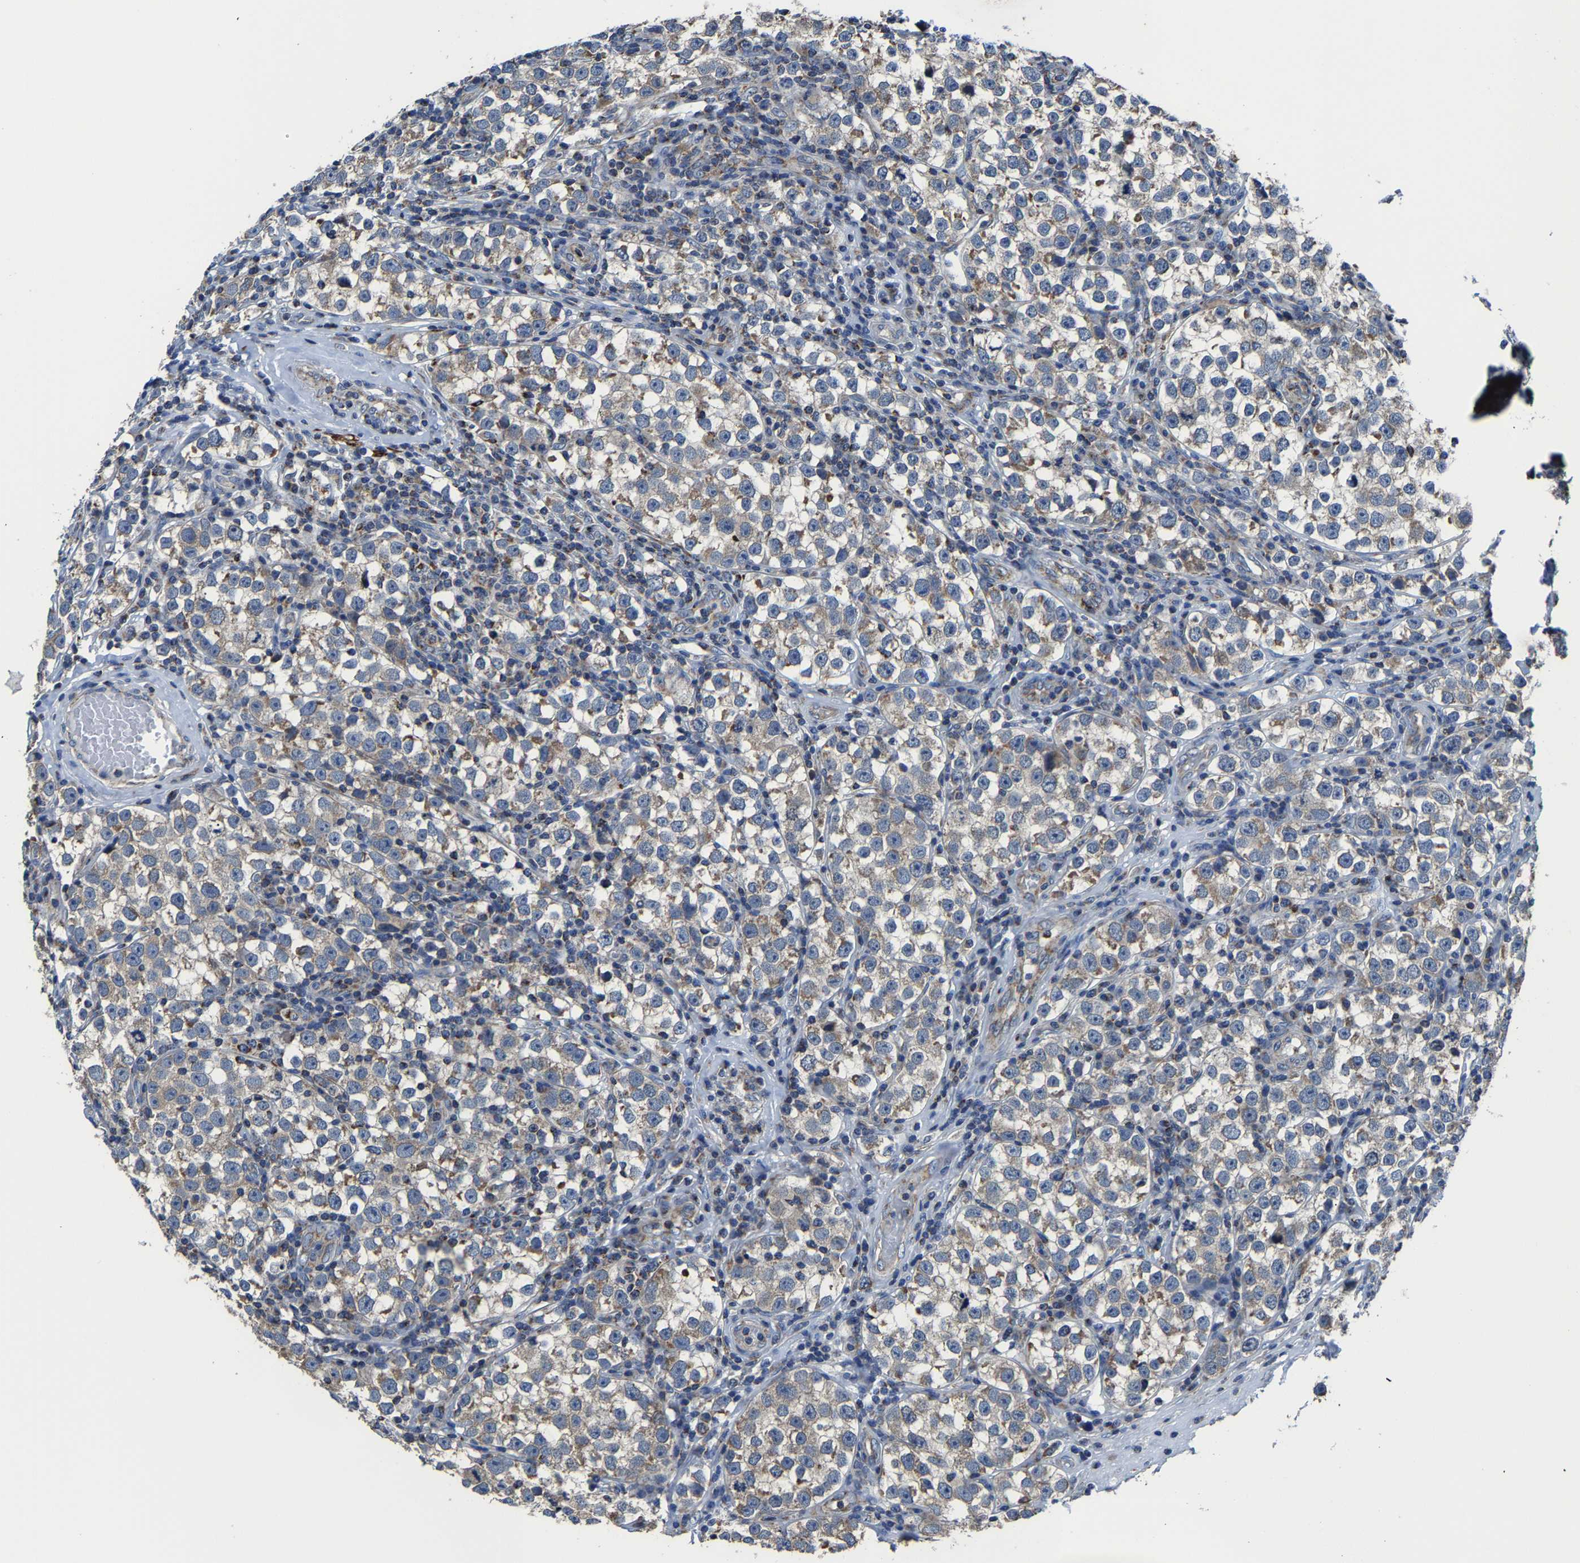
{"staining": {"intensity": "weak", "quantity": ">75%", "location": "cytoplasmic/membranous"}, "tissue": "testis cancer", "cell_type": "Tumor cells", "image_type": "cancer", "snomed": [{"axis": "morphology", "description": "Normal tissue, NOS"}, {"axis": "morphology", "description": "Seminoma, NOS"}, {"axis": "topography", "description": "Testis"}], "caption": "IHC (DAB (3,3'-diaminobenzidine)) staining of human testis cancer exhibits weak cytoplasmic/membranous protein positivity in approximately >75% of tumor cells.", "gene": "AGK", "patient": {"sex": "male", "age": 43}}